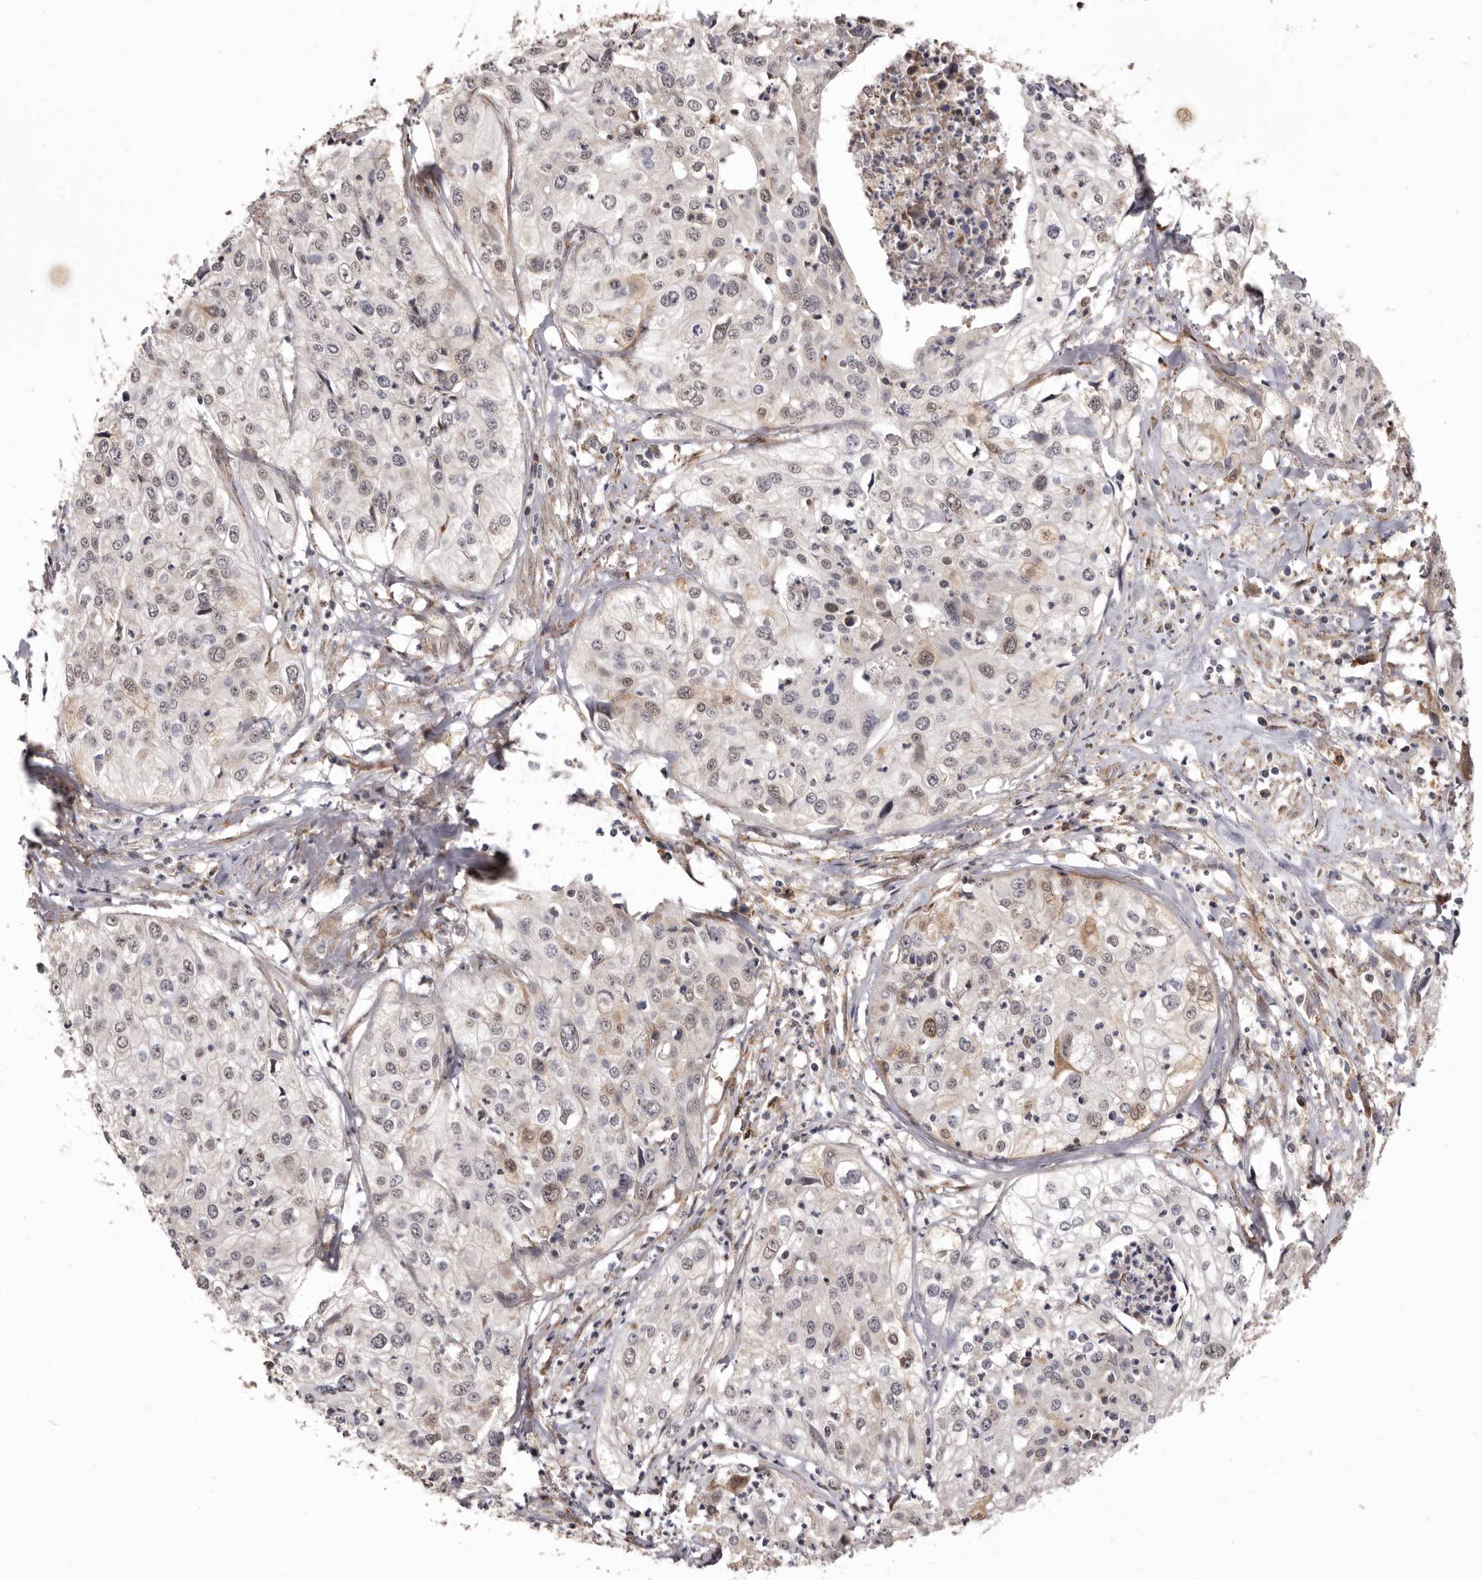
{"staining": {"intensity": "weak", "quantity": "<25%", "location": "cytoplasmic/membranous,nuclear"}, "tissue": "cervical cancer", "cell_type": "Tumor cells", "image_type": "cancer", "snomed": [{"axis": "morphology", "description": "Squamous cell carcinoma, NOS"}, {"axis": "topography", "description": "Cervix"}], "caption": "The immunohistochemistry (IHC) micrograph has no significant positivity in tumor cells of cervical cancer (squamous cell carcinoma) tissue.", "gene": "RRM2B", "patient": {"sex": "female", "age": 31}}